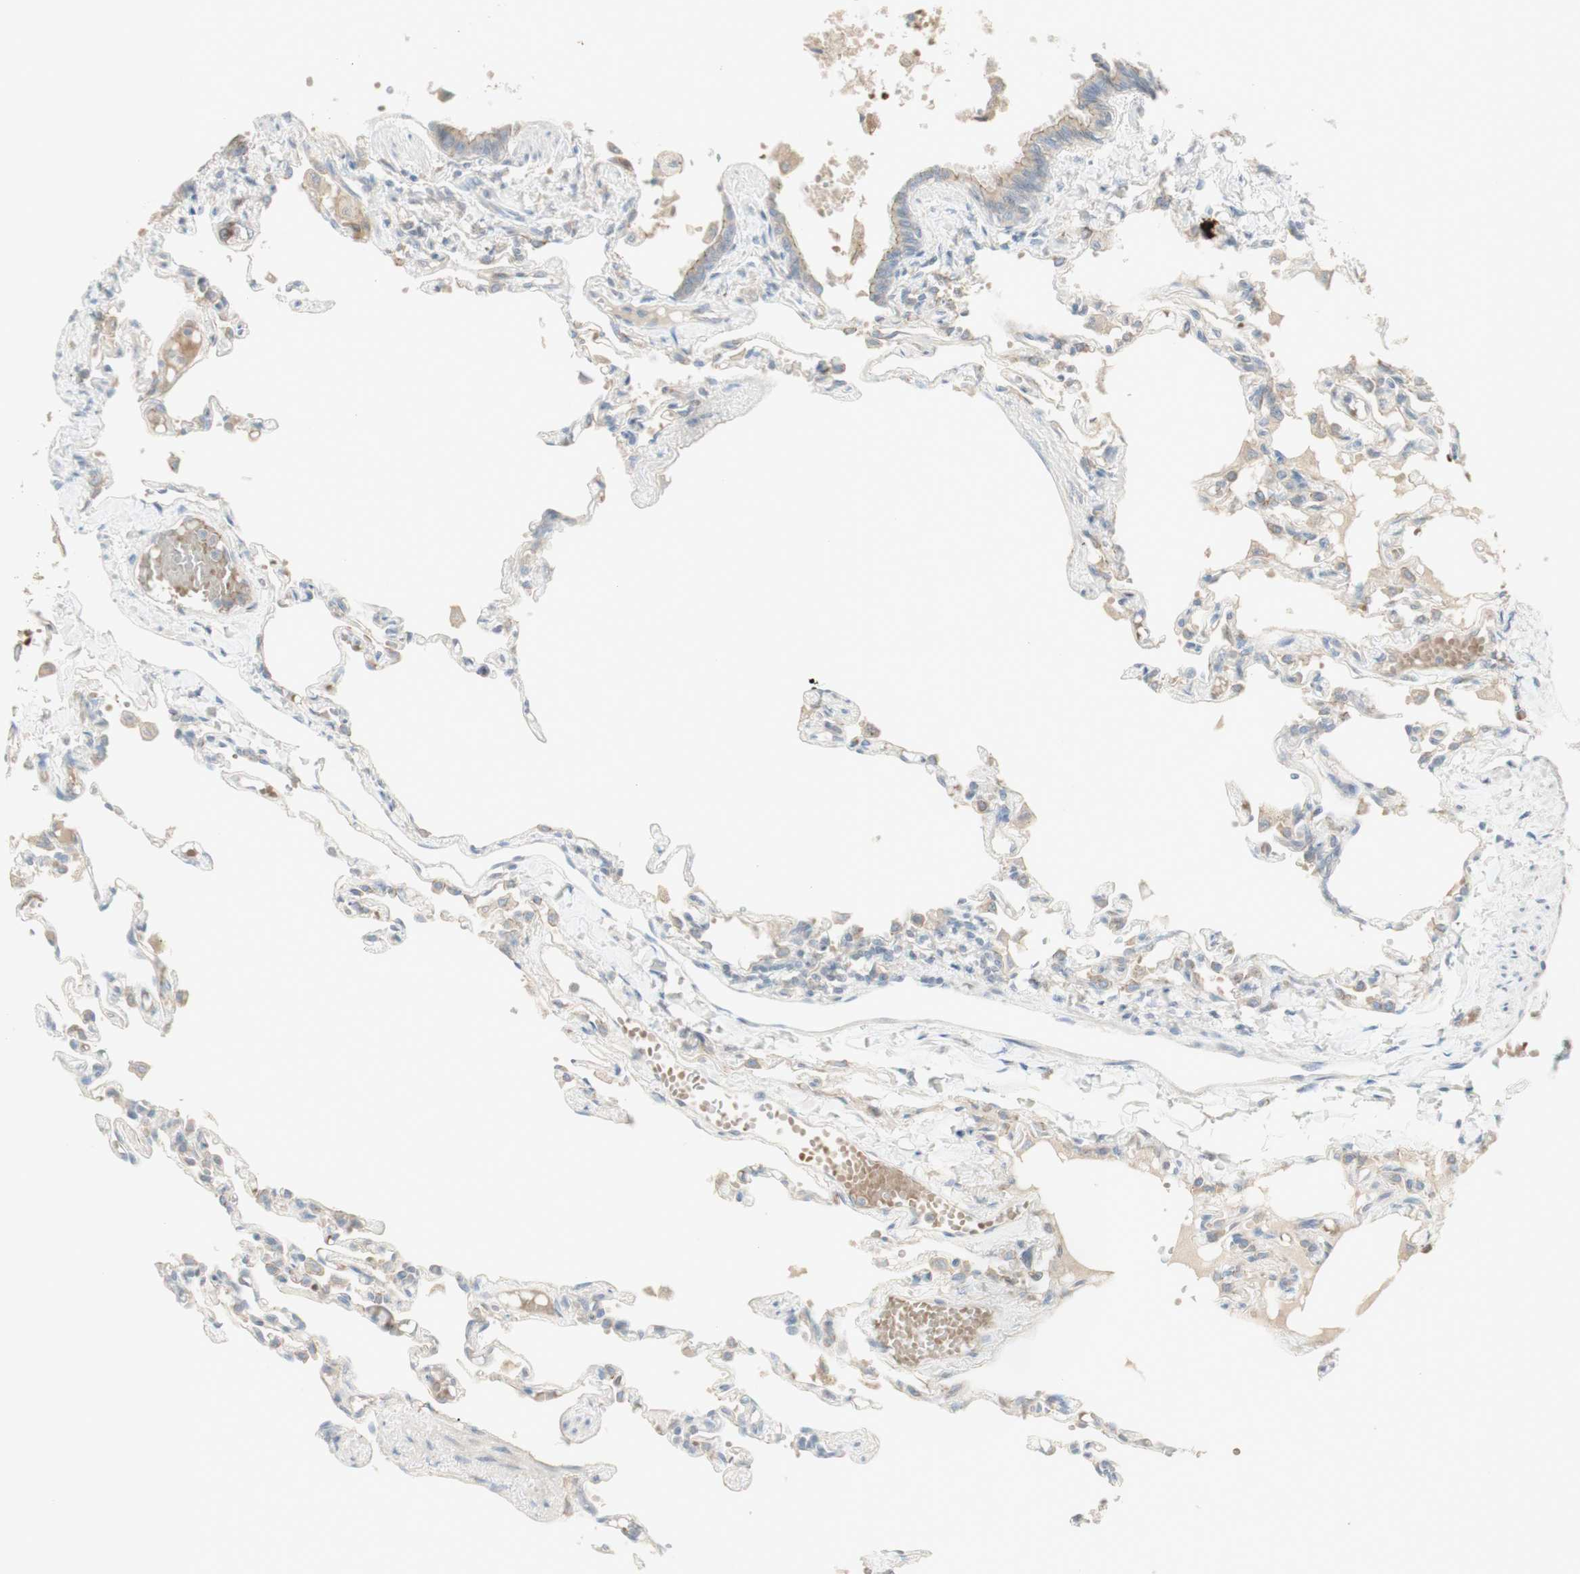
{"staining": {"intensity": "weak", "quantity": "25%-75%", "location": "cytoplasmic/membranous"}, "tissue": "lung", "cell_type": "Alveolar cells", "image_type": "normal", "snomed": [{"axis": "morphology", "description": "Normal tissue, NOS"}, {"axis": "topography", "description": "Lung"}], "caption": "Protein expression analysis of benign lung exhibits weak cytoplasmic/membranous positivity in about 25%-75% of alveolar cells. (Stains: DAB in brown, nuclei in blue, Microscopy: brightfield microscopy at high magnification).", "gene": "PTGER4", "patient": {"sex": "male", "age": 21}}